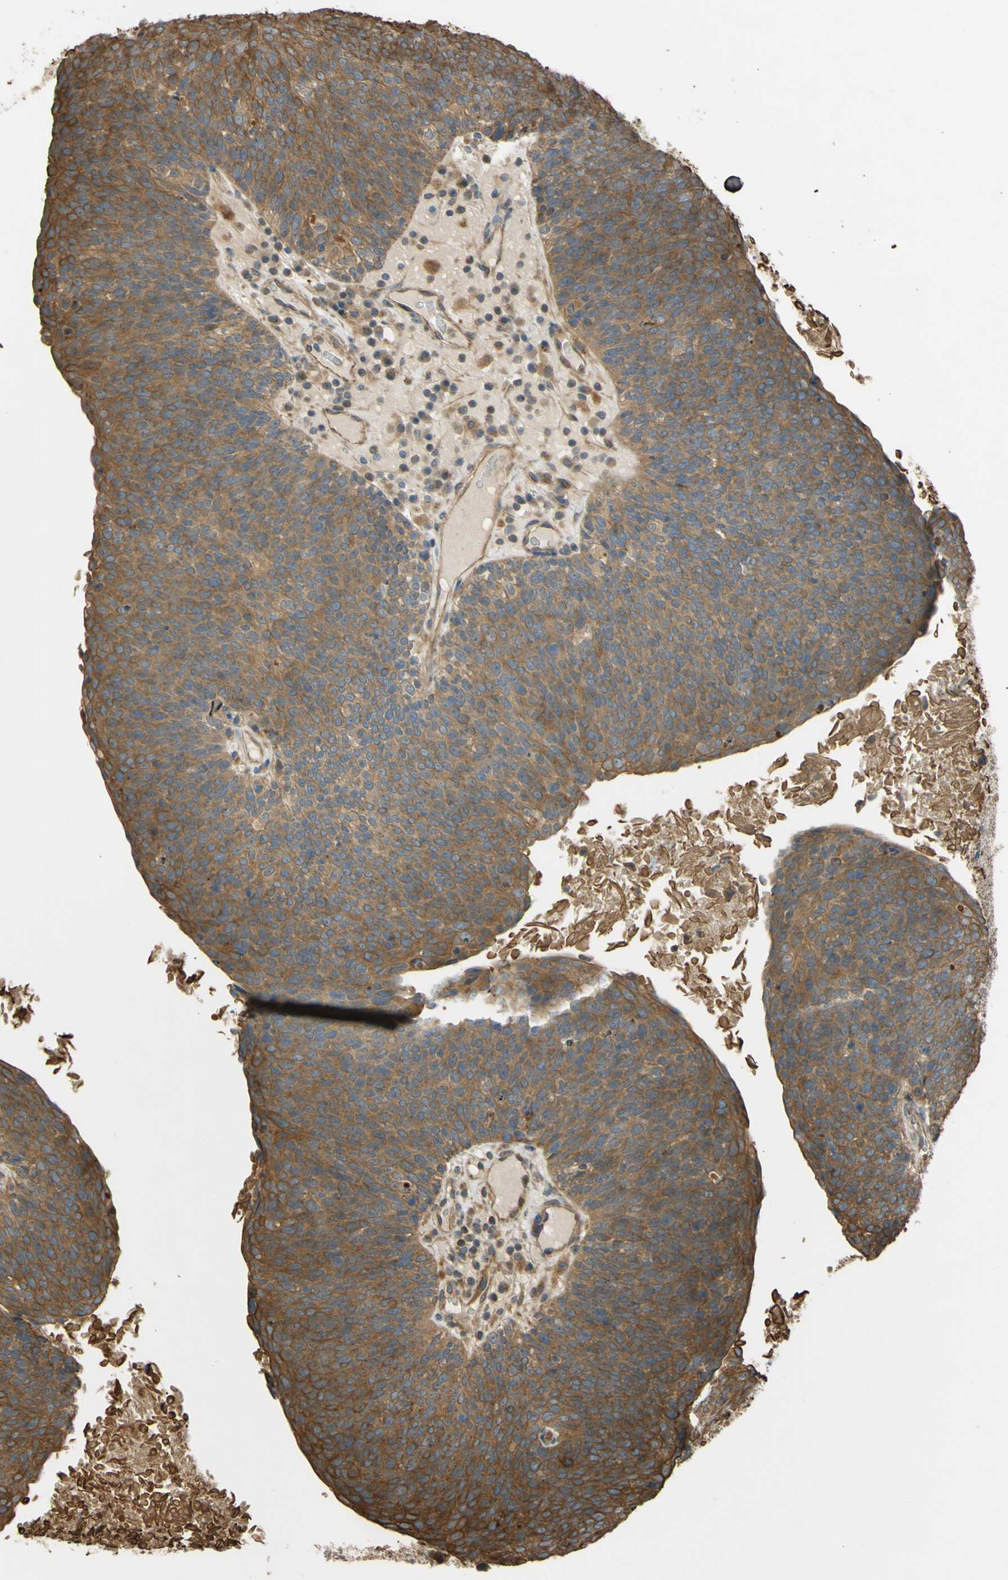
{"staining": {"intensity": "moderate", "quantity": ">75%", "location": "cytoplasmic/membranous"}, "tissue": "head and neck cancer", "cell_type": "Tumor cells", "image_type": "cancer", "snomed": [{"axis": "morphology", "description": "Squamous cell carcinoma, NOS"}, {"axis": "morphology", "description": "Squamous cell carcinoma, metastatic, NOS"}, {"axis": "topography", "description": "Lymph node"}, {"axis": "topography", "description": "Head-Neck"}], "caption": "IHC staining of head and neck metastatic squamous cell carcinoma, which displays medium levels of moderate cytoplasmic/membranous staining in approximately >75% of tumor cells indicating moderate cytoplasmic/membranous protein positivity. The staining was performed using DAB (brown) for protein detection and nuclei were counterstained in hematoxylin (blue).", "gene": "FLII", "patient": {"sex": "male", "age": 62}}